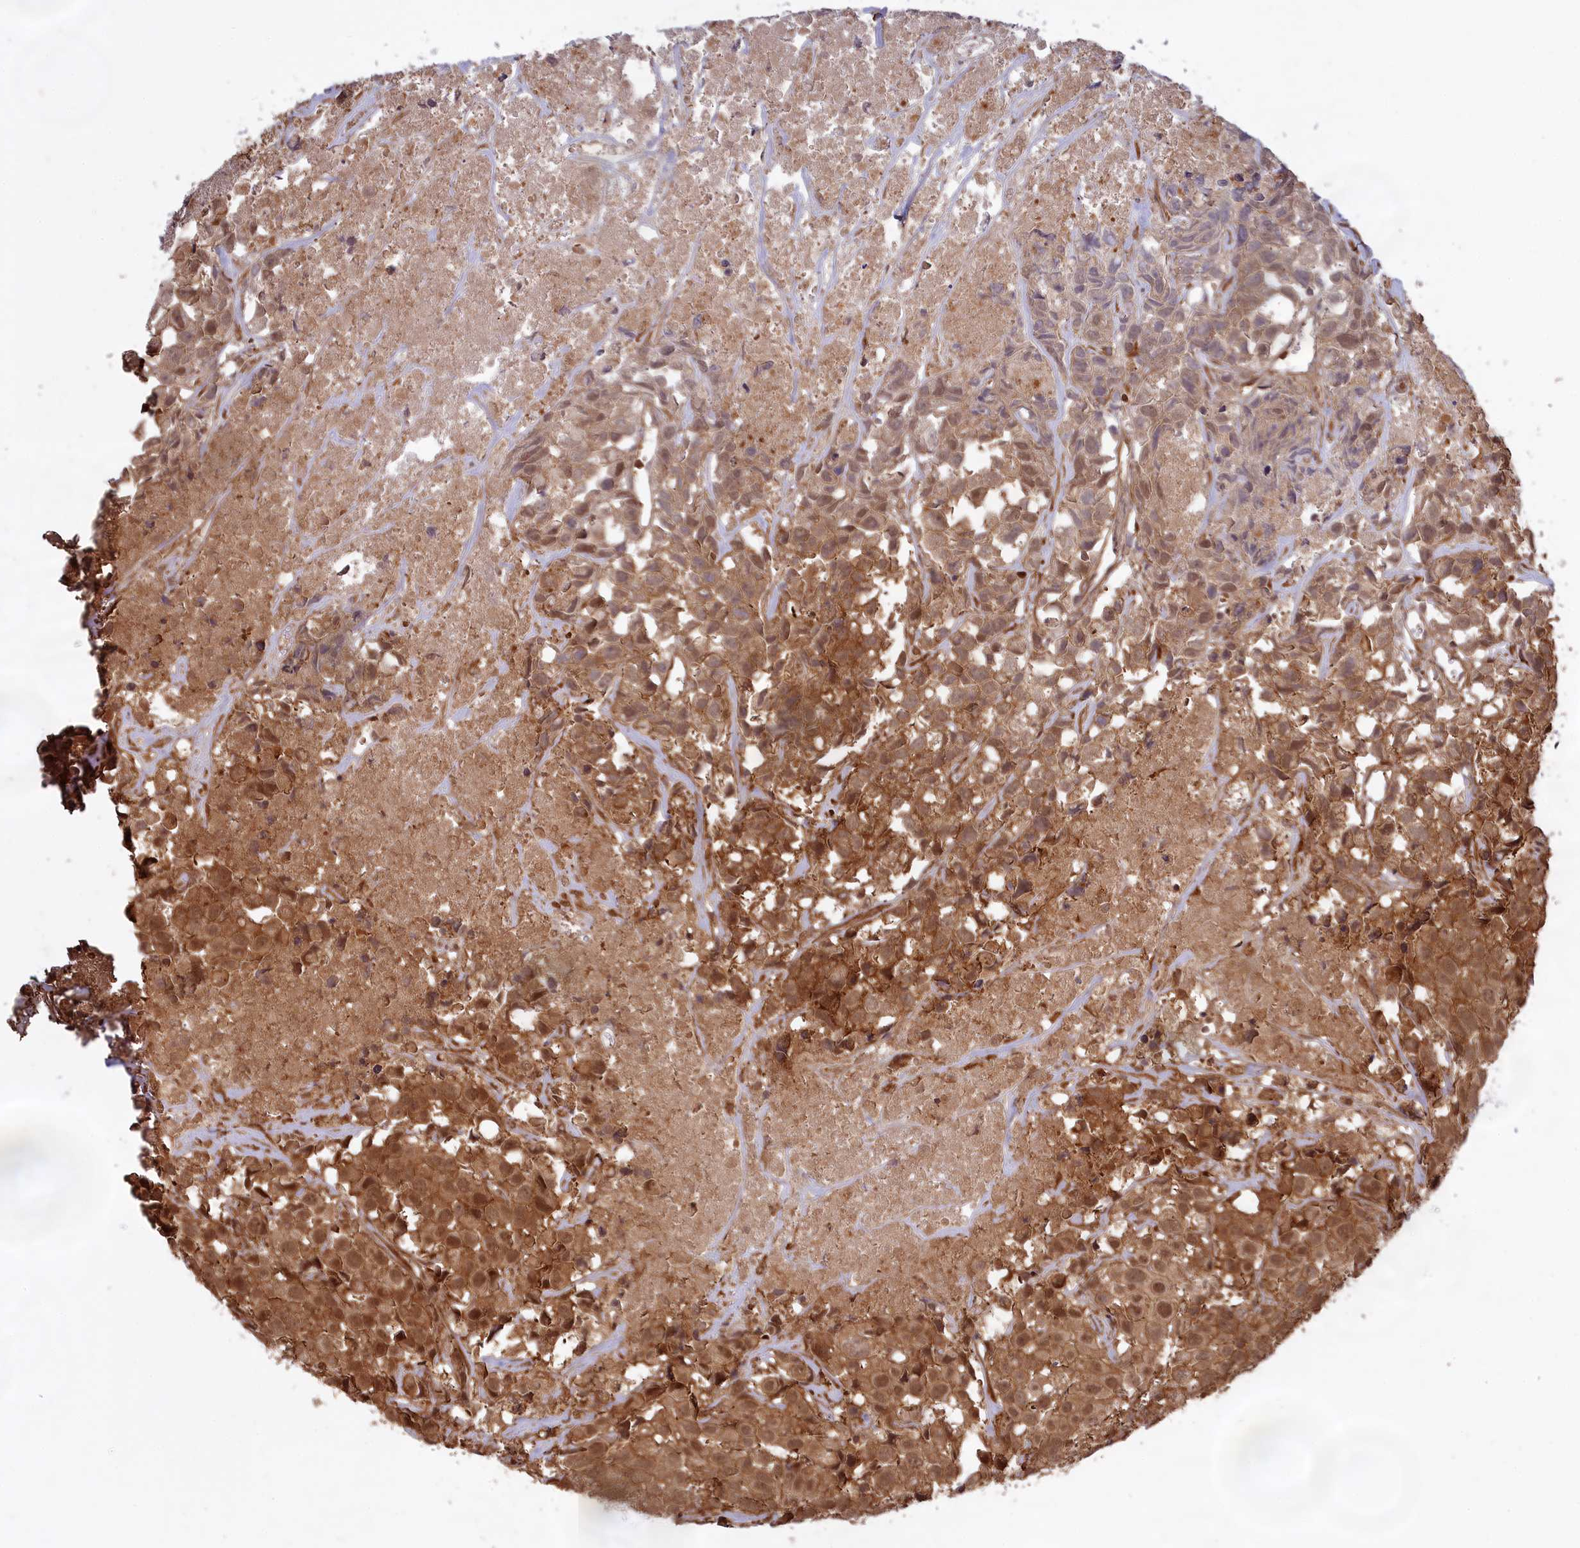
{"staining": {"intensity": "moderate", "quantity": "25%-75%", "location": "cytoplasmic/membranous,nuclear"}, "tissue": "urothelial cancer", "cell_type": "Tumor cells", "image_type": "cancer", "snomed": [{"axis": "morphology", "description": "Urothelial carcinoma, High grade"}, {"axis": "topography", "description": "Urinary bladder"}], "caption": "Immunohistochemistry (DAB) staining of human high-grade urothelial carcinoma reveals moderate cytoplasmic/membranous and nuclear protein expression in about 25%-75% of tumor cells.", "gene": "CCDC174", "patient": {"sex": "female", "age": 75}}